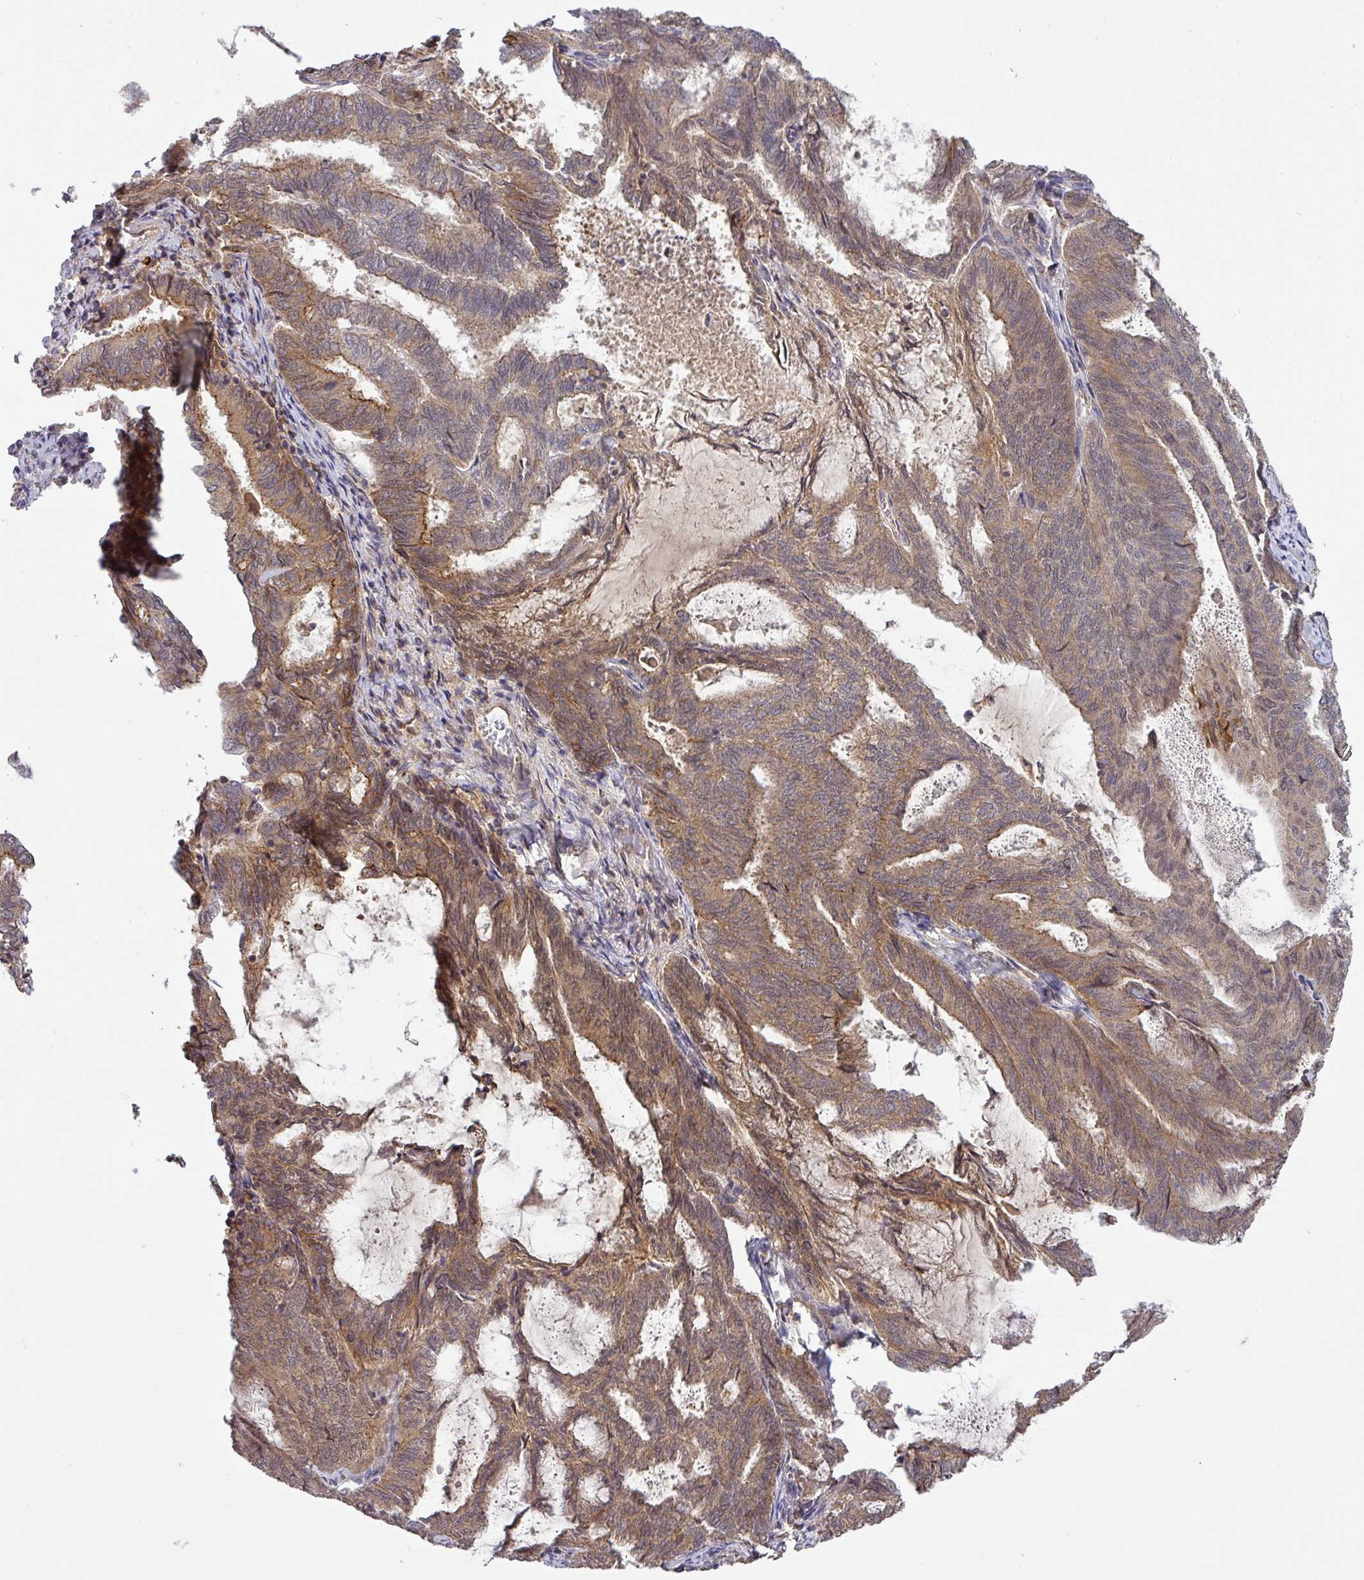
{"staining": {"intensity": "moderate", "quantity": ">75%", "location": "cytoplasmic/membranous"}, "tissue": "endometrial cancer", "cell_type": "Tumor cells", "image_type": "cancer", "snomed": [{"axis": "morphology", "description": "Adenocarcinoma, NOS"}, {"axis": "topography", "description": "Endometrium"}], "caption": "This is a histology image of immunohistochemistry (IHC) staining of endometrial adenocarcinoma, which shows moderate staining in the cytoplasmic/membranous of tumor cells.", "gene": "CCDC121", "patient": {"sex": "female", "age": 80}}